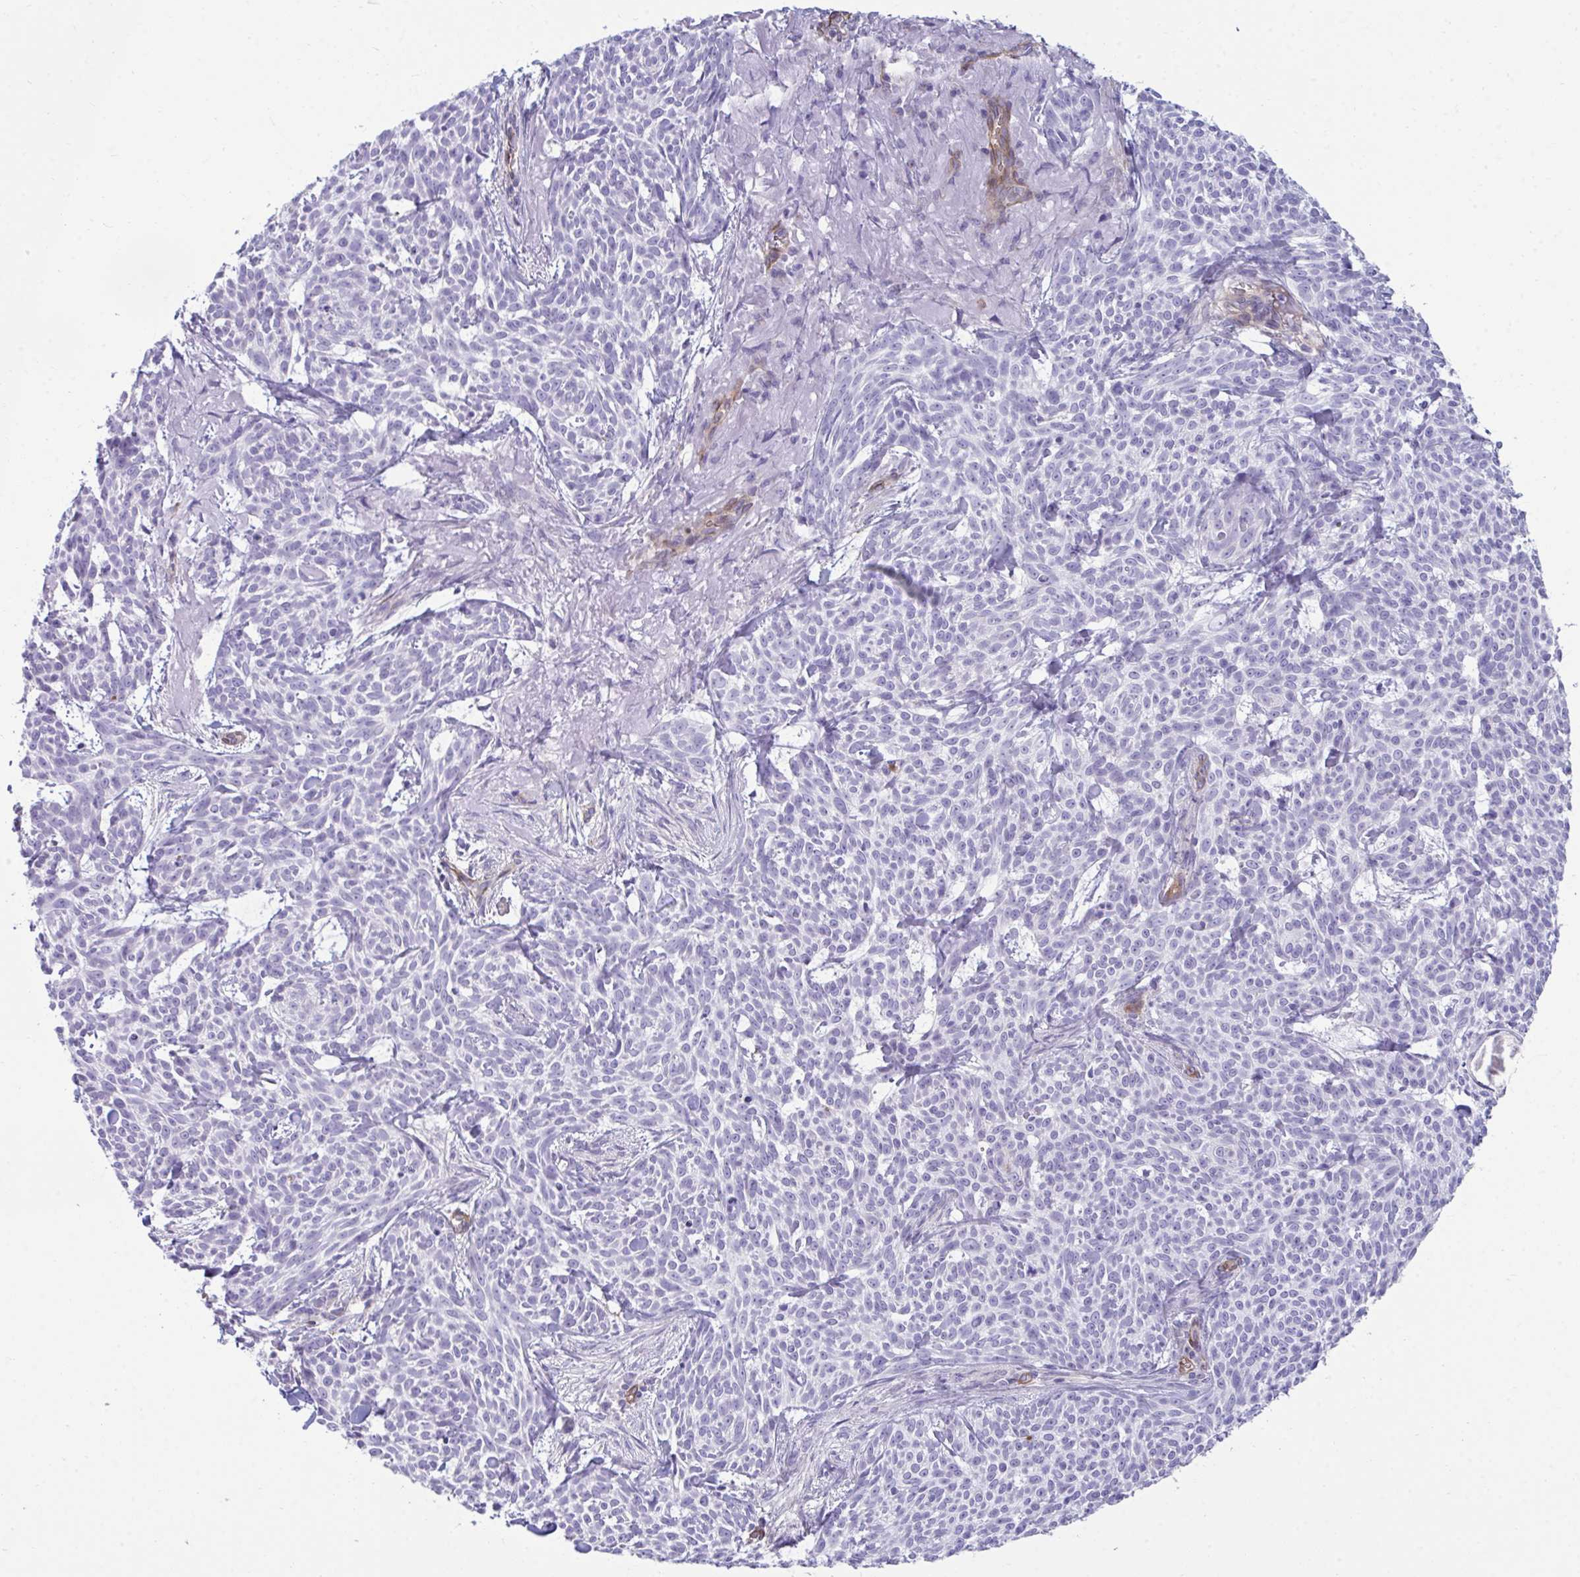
{"staining": {"intensity": "negative", "quantity": "none", "location": "none"}, "tissue": "skin cancer", "cell_type": "Tumor cells", "image_type": "cancer", "snomed": [{"axis": "morphology", "description": "Basal cell carcinoma"}, {"axis": "topography", "description": "Skin"}], "caption": "The micrograph displays no significant expression in tumor cells of skin cancer (basal cell carcinoma).", "gene": "UBL3", "patient": {"sex": "female", "age": 93}}